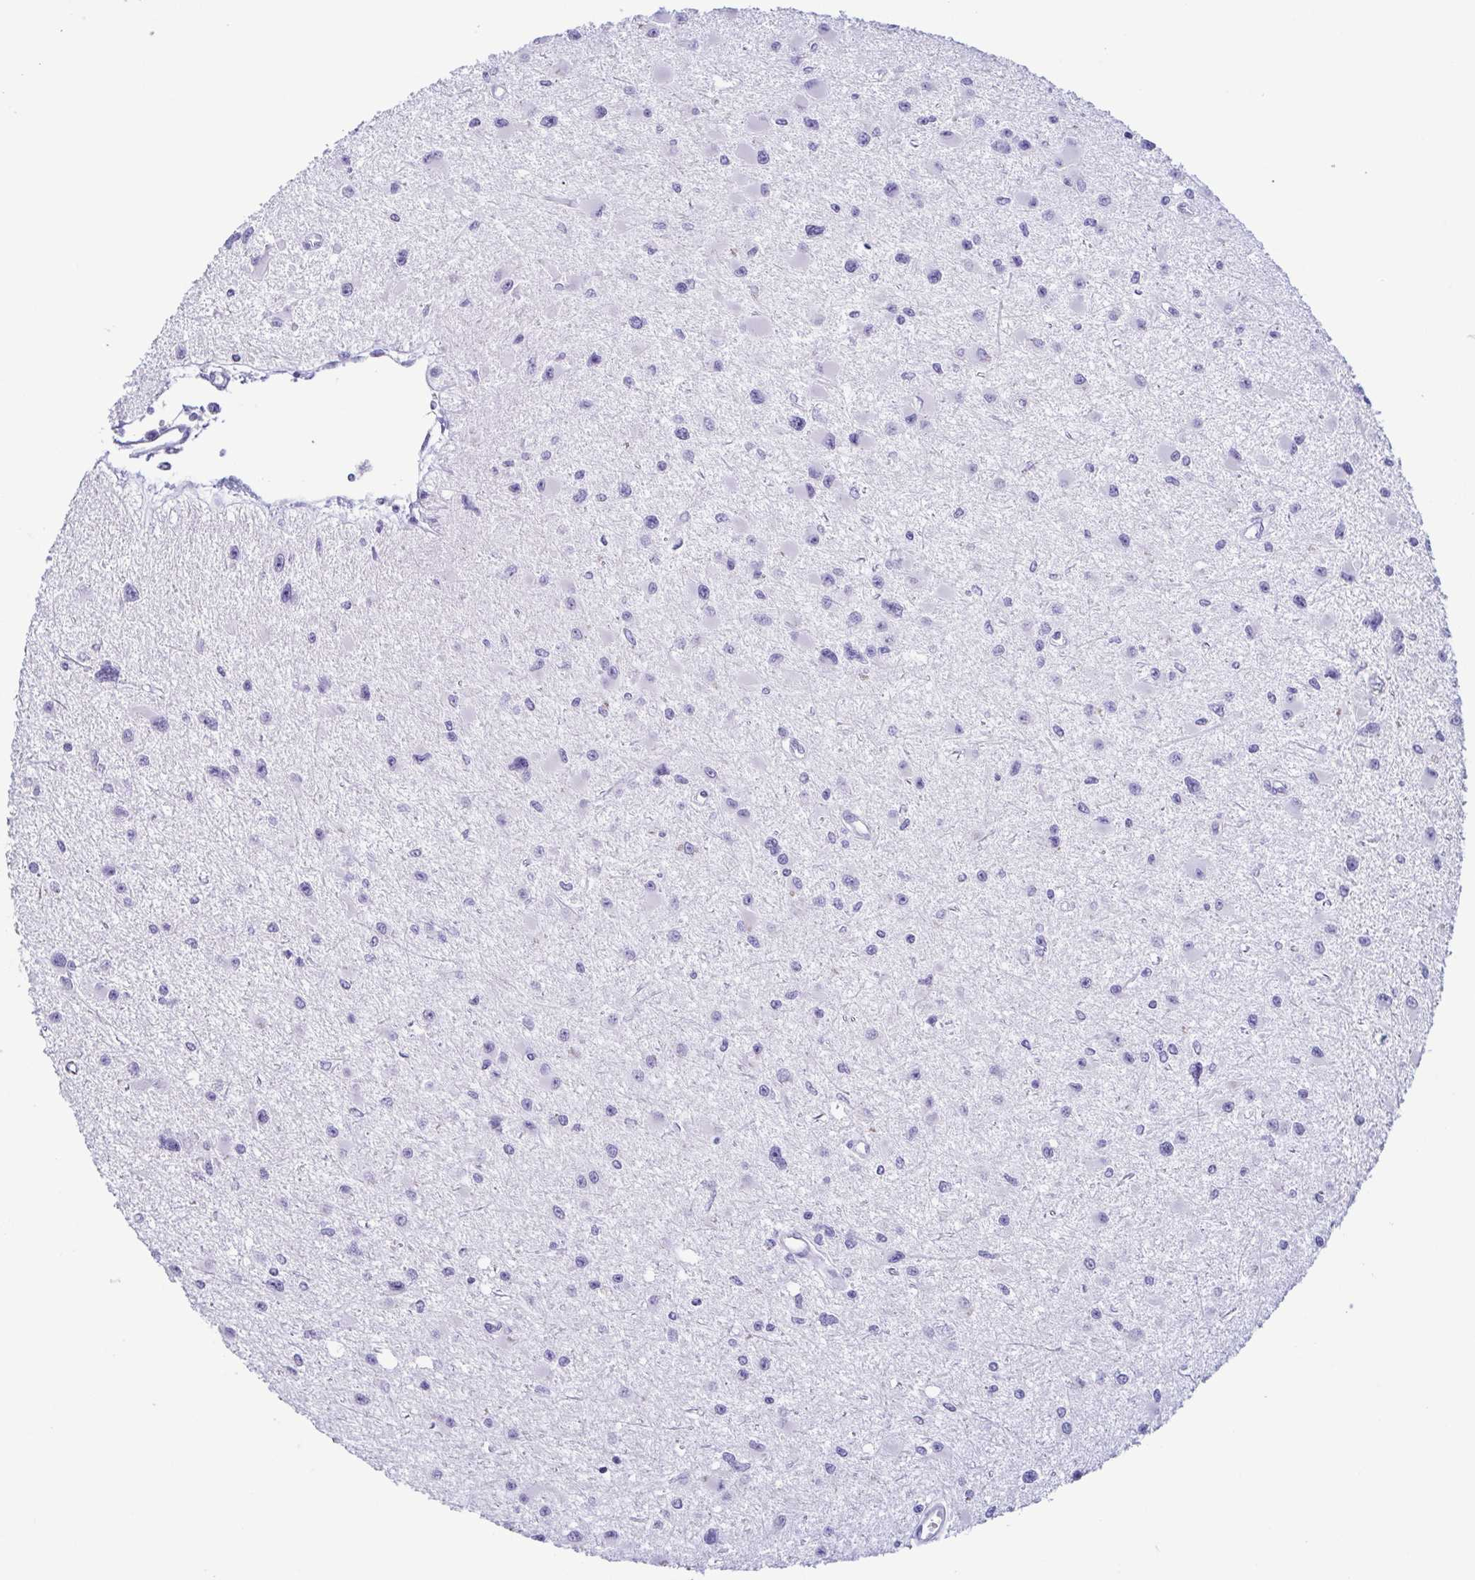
{"staining": {"intensity": "negative", "quantity": "none", "location": "none"}, "tissue": "glioma", "cell_type": "Tumor cells", "image_type": "cancer", "snomed": [{"axis": "morphology", "description": "Glioma, malignant, High grade"}, {"axis": "topography", "description": "Brain"}], "caption": "Protein analysis of glioma reveals no significant staining in tumor cells. Brightfield microscopy of immunohistochemistry stained with DAB (3,3'-diaminobenzidine) (brown) and hematoxylin (blue), captured at high magnification.", "gene": "AZU1", "patient": {"sex": "male", "age": 54}}